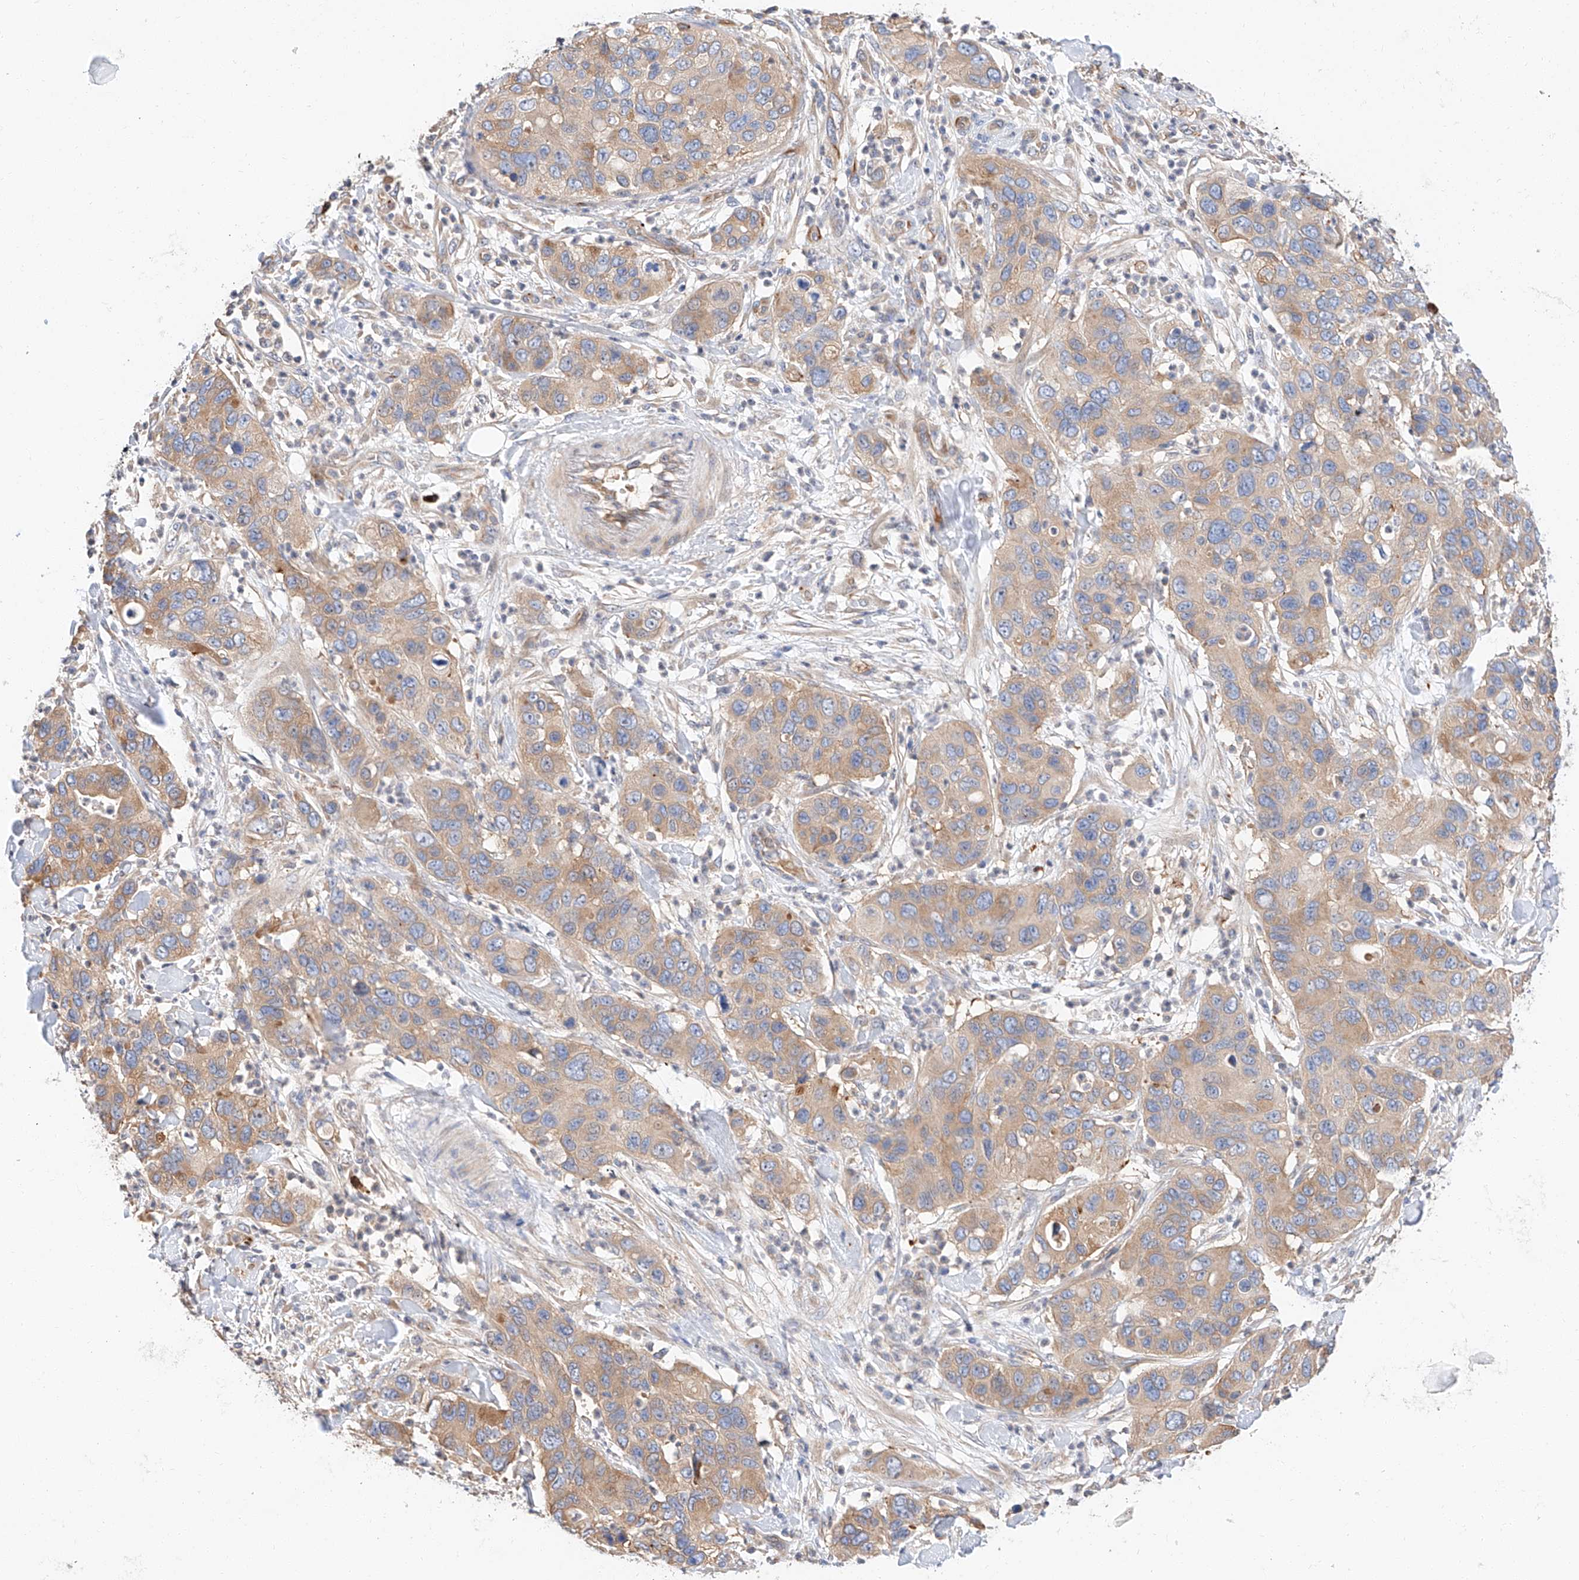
{"staining": {"intensity": "weak", "quantity": ">75%", "location": "cytoplasmic/membranous"}, "tissue": "pancreatic cancer", "cell_type": "Tumor cells", "image_type": "cancer", "snomed": [{"axis": "morphology", "description": "Adenocarcinoma, NOS"}, {"axis": "topography", "description": "Pancreas"}], "caption": "This photomicrograph shows pancreatic adenocarcinoma stained with immunohistochemistry (IHC) to label a protein in brown. The cytoplasmic/membranous of tumor cells show weak positivity for the protein. Nuclei are counter-stained blue.", "gene": "GLMN", "patient": {"sex": "female", "age": 71}}